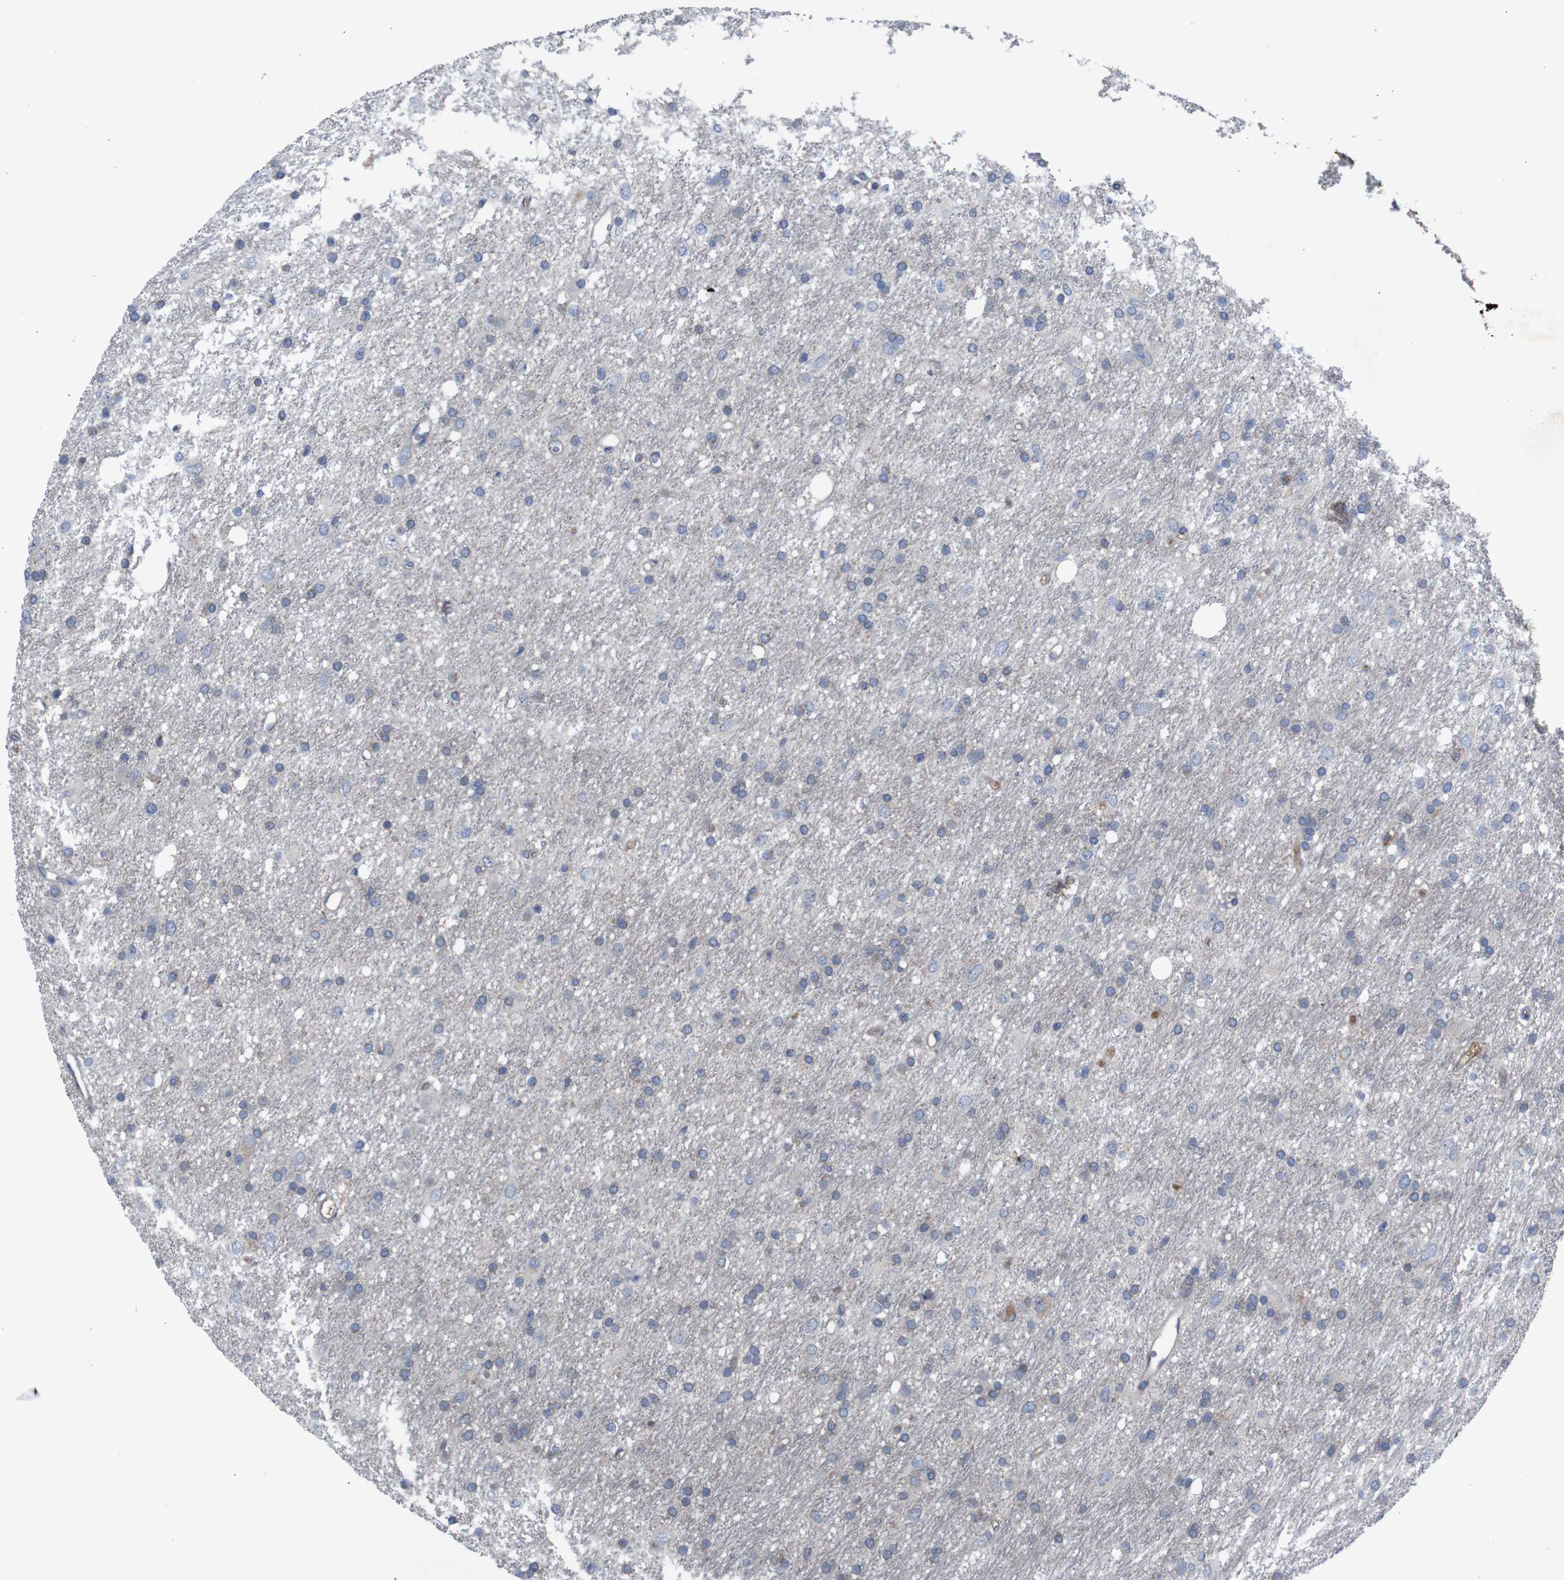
{"staining": {"intensity": "negative", "quantity": "none", "location": "none"}, "tissue": "glioma", "cell_type": "Tumor cells", "image_type": "cancer", "snomed": [{"axis": "morphology", "description": "Glioma, malignant, Low grade"}, {"axis": "topography", "description": "Brain"}], "caption": "The image exhibits no significant expression in tumor cells of low-grade glioma (malignant). Nuclei are stained in blue.", "gene": "PTPN1", "patient": {"sex": "male", "age": 77}}